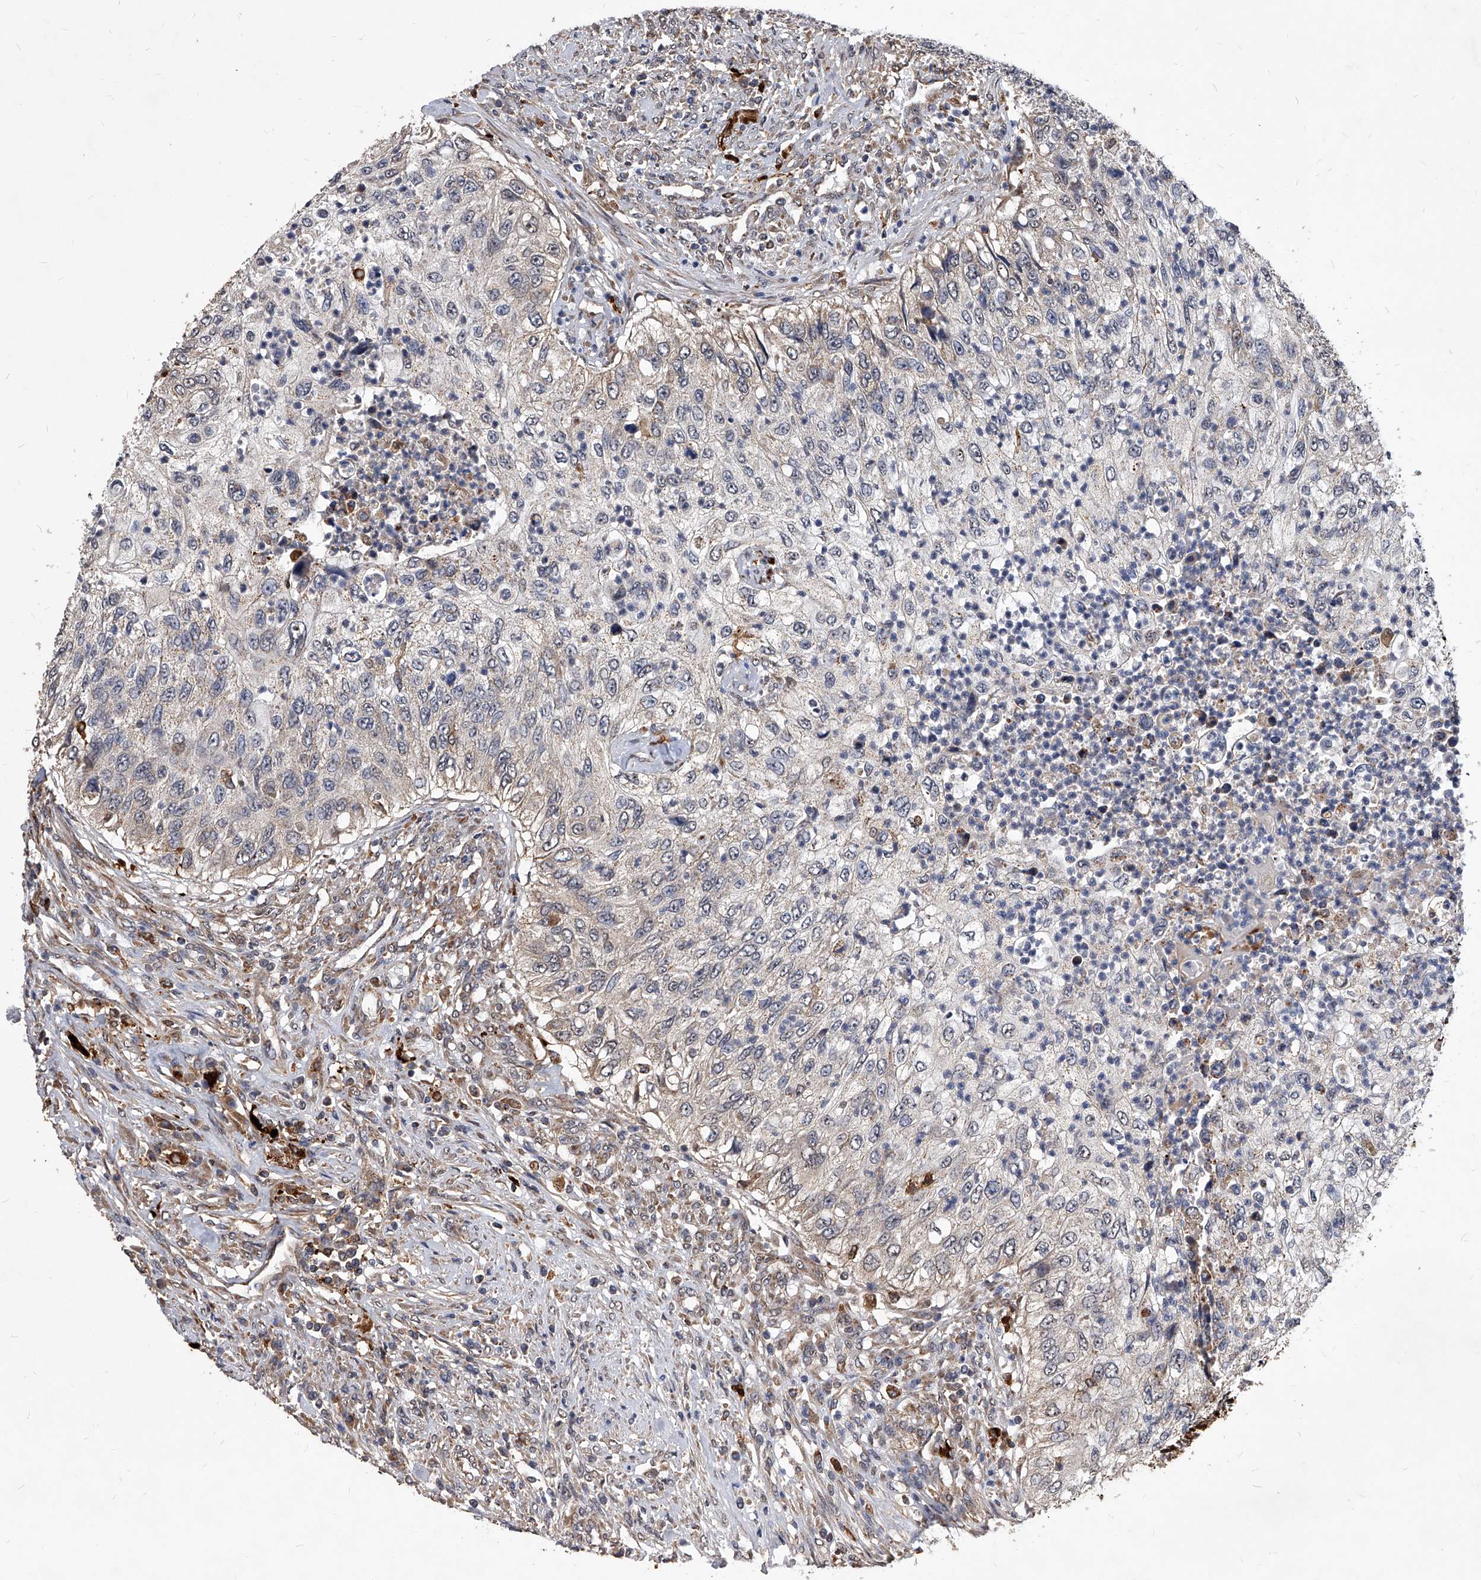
{"staining": {"intensity": "moderate", "quantity": "<25%", "location": "cytoplasmic/membranous"}, "tissue": "urothelial cancer", "cell_type": "Tumor cells", "image_type": "cancer", "snomed": [{"axis": "morphology", "description": "Urothelial carcinoma, High grade"}, {"axis": "topography", "description": "Urinary bladder"}], "caption": "The immunohistochemical stain labels moderate cytoplasmic/membranous expression in tumor cells of urothelial carcinoma (high-grade) tissue. Nuclei are stained in blue.", "gene": "SOBP", "patient": {"sex": "female", "age": 60}}